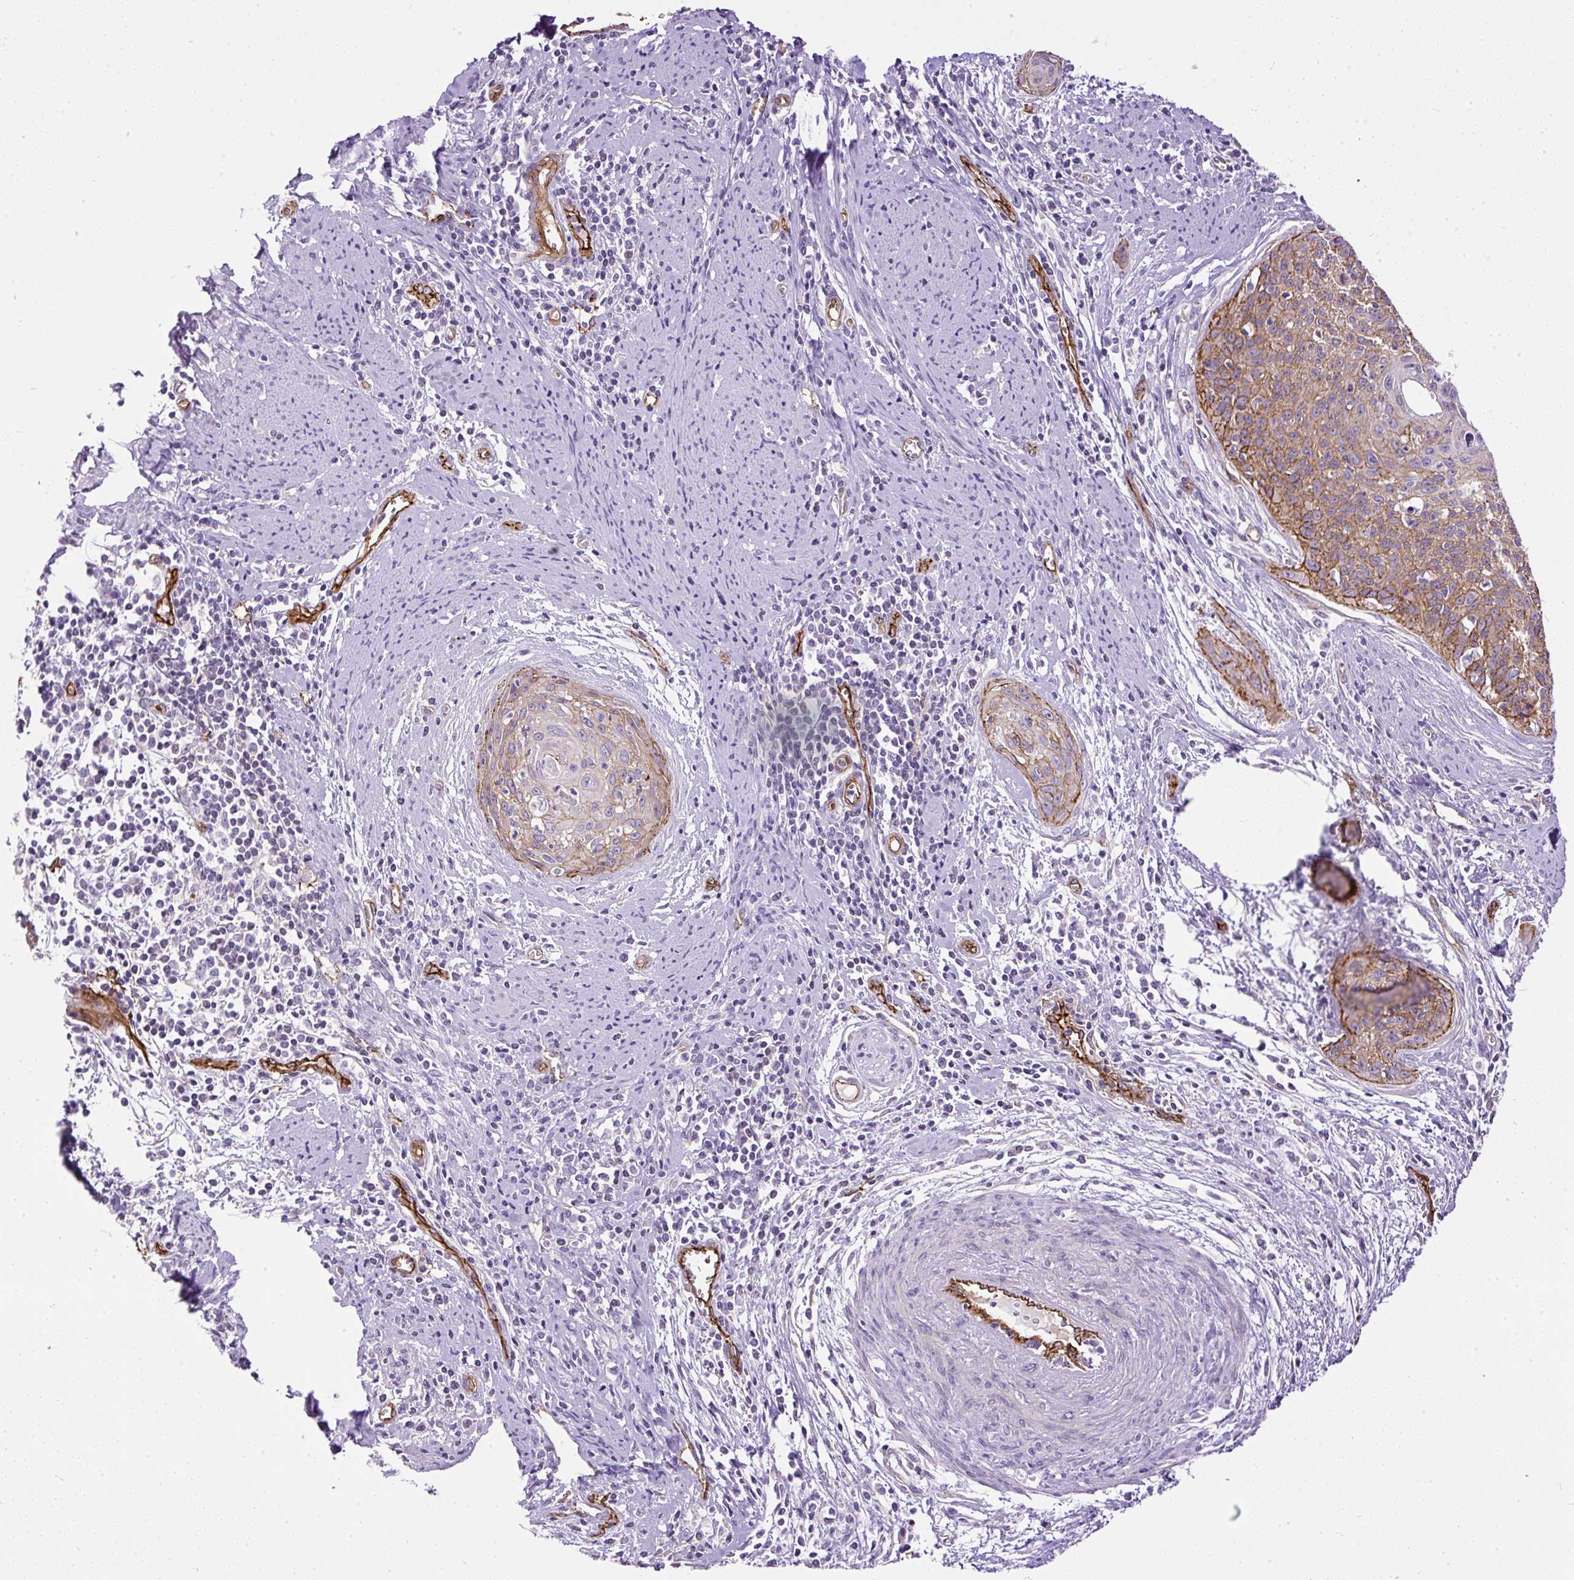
{"staining": {"intensity": "moderate", "quantity": ">75%", "location": "cytoplasmic/membranous"}, "tissue": "cervical cancer", "cell_type": "Tumor cells", "image_type": "cancer", "snomed": [{"axis": "morphology", "description": "Squamous cell carcinoma, NOS"}, {"axis": "topography", "description": "Cervix"}], "caption": "A high-resolution micrograph shows IHC staining of cervical cancer, which displays moderate cytoplasmic/membranous expression in about >75% of tumor cells. The staining was performed using DAB to visualize the protein expression in brown, while the nuclei were stained in blue with hematoxylin (Magnification: 20x).", "gene": "MAGEB16", "patient": {"sex": "female", "age": 55}}